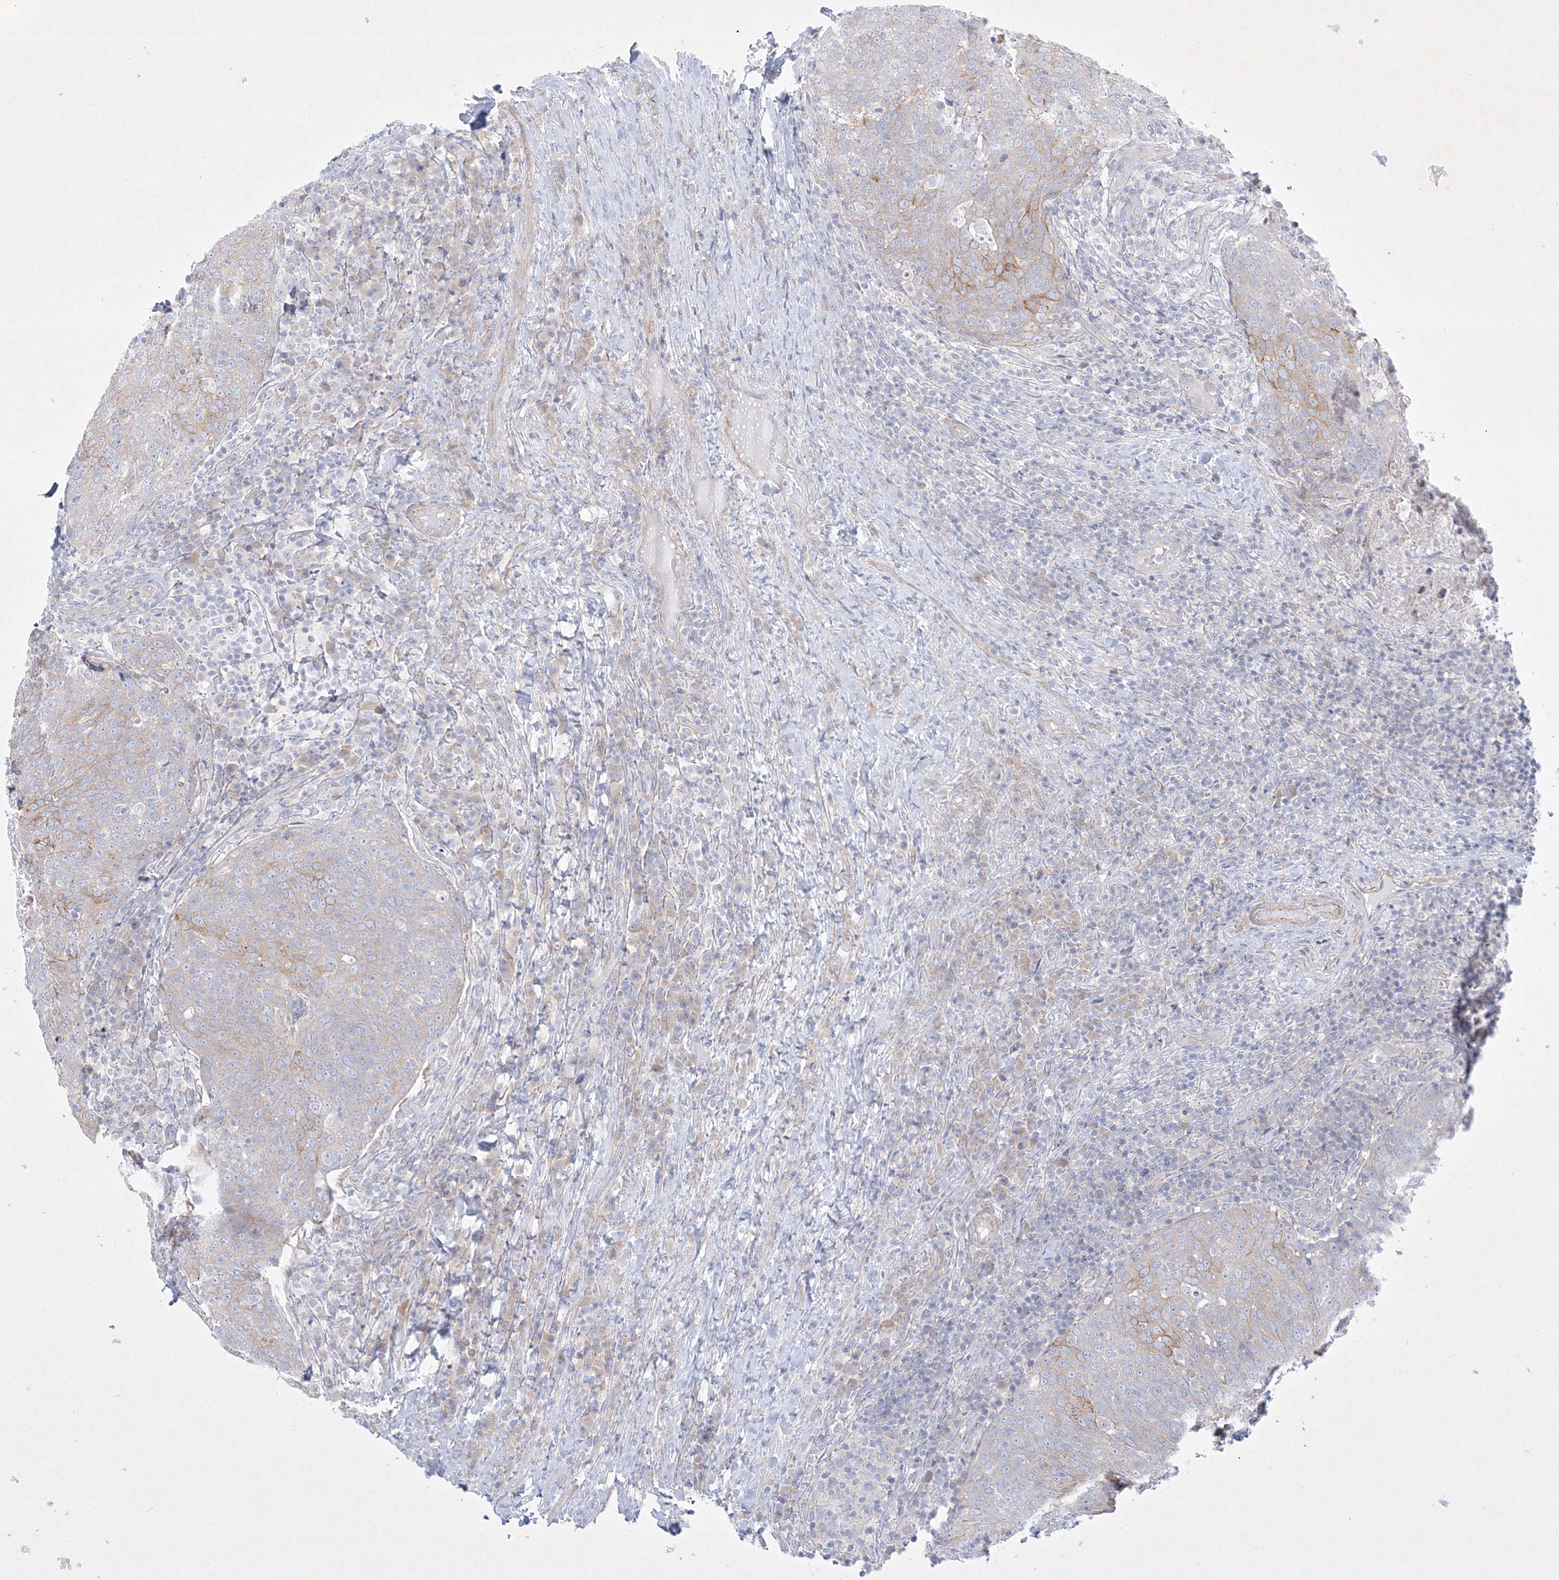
{"staining": {"intensity": "weak", "quantity": "<25%", "location": "cytoplasmic/membranous"}, "tissue": "head and neck cancer", "cell_type": "Tumor cells", "image_type": "cancer", "snomed": [{"axis": "morphology", "description": "Squamous cell carcinoma, NOS"}, {"axis": "morphology", "description": "Squamous cell carcinoma, metastatic, NOS"}, {"axis": "topography", "description": "Lymph node"}, {"axis": "topography", "description": "Head-Neck"}], "caption": "This is an IHC photomicrograph of human head and neck cancer (metastatic squamous cell carcinoma). There is no staining in tumor cells.", "gene": "FARSB", "patient": {"sex": "male", "age": 62}}